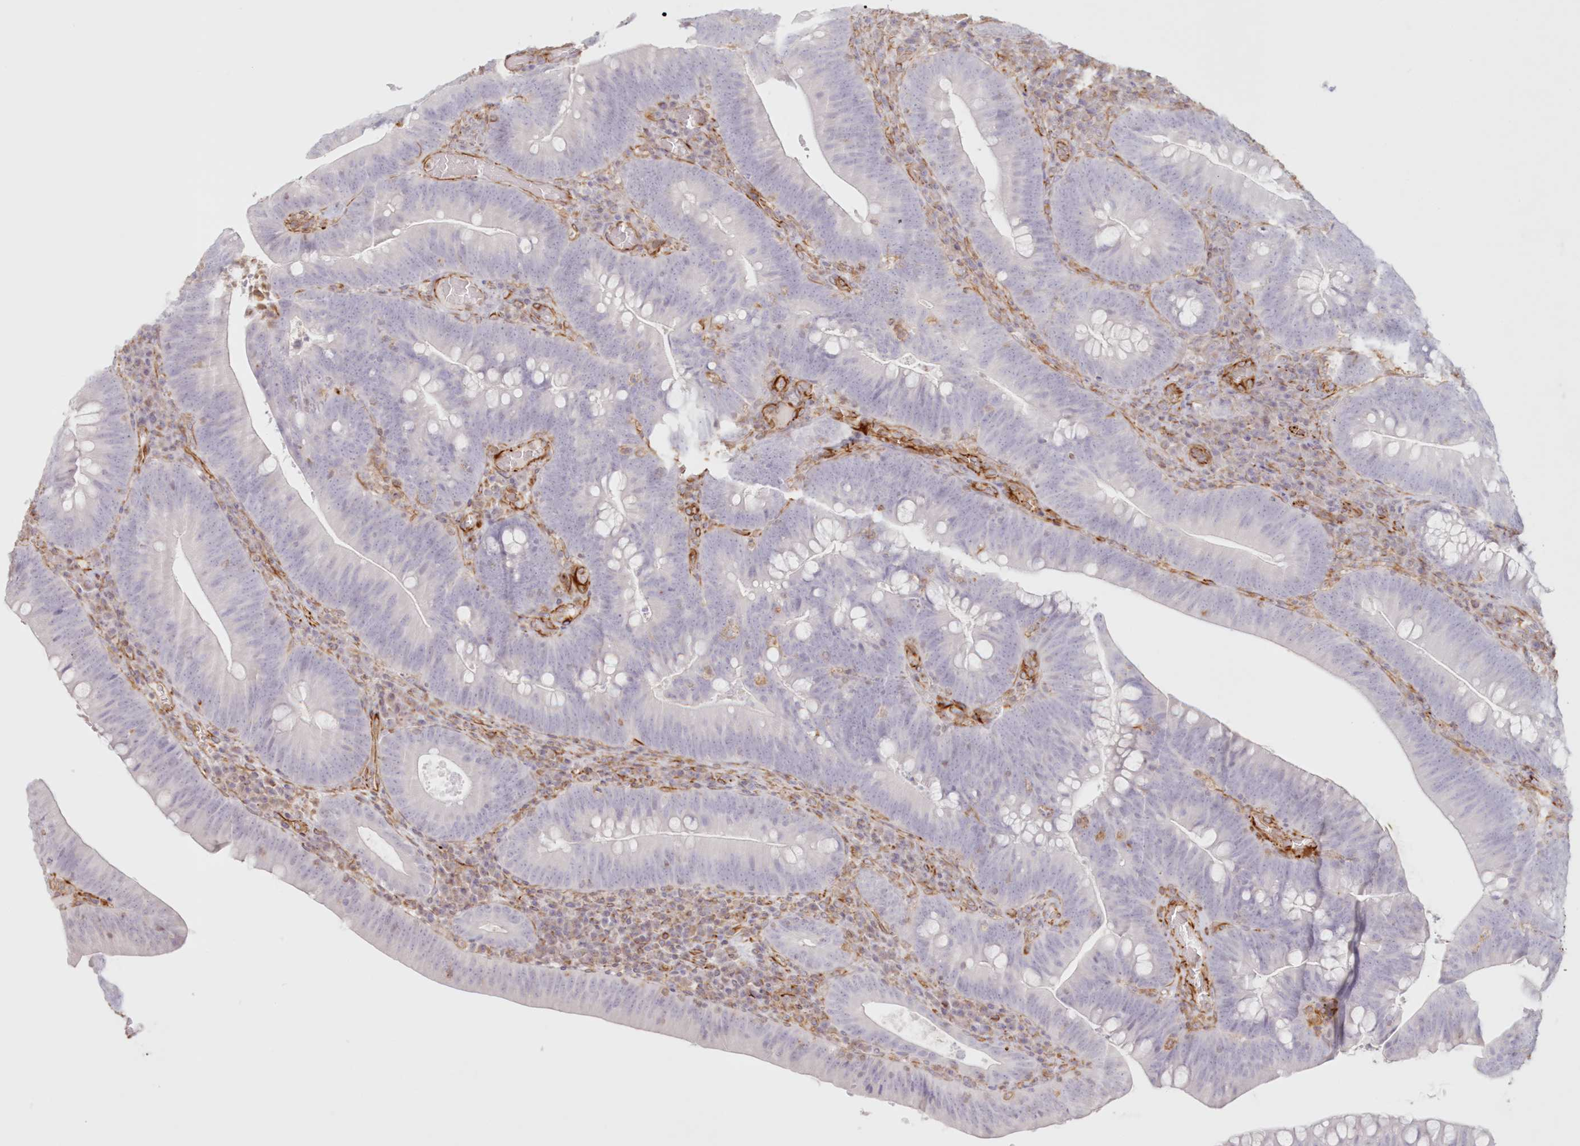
{"staining": {"intensity": "negative", "quantity": "none", "location": "none"}, "tissue": "colorectal cancer", "cell_type": "Tumor cells", "image_type": "cancer", "snomed": [{"axis": "morphology", "description": "Normal tissue, NOS"}, {"axis": "topography", "description": "Colon"}], "caption": "The immunohistochemistry (IHC) photomicrograph has no significant staining in tumor cells of colorectal cancer tissue.", "gene": "DMRTB1", "patient": {"sex": "female", "age": 82}}